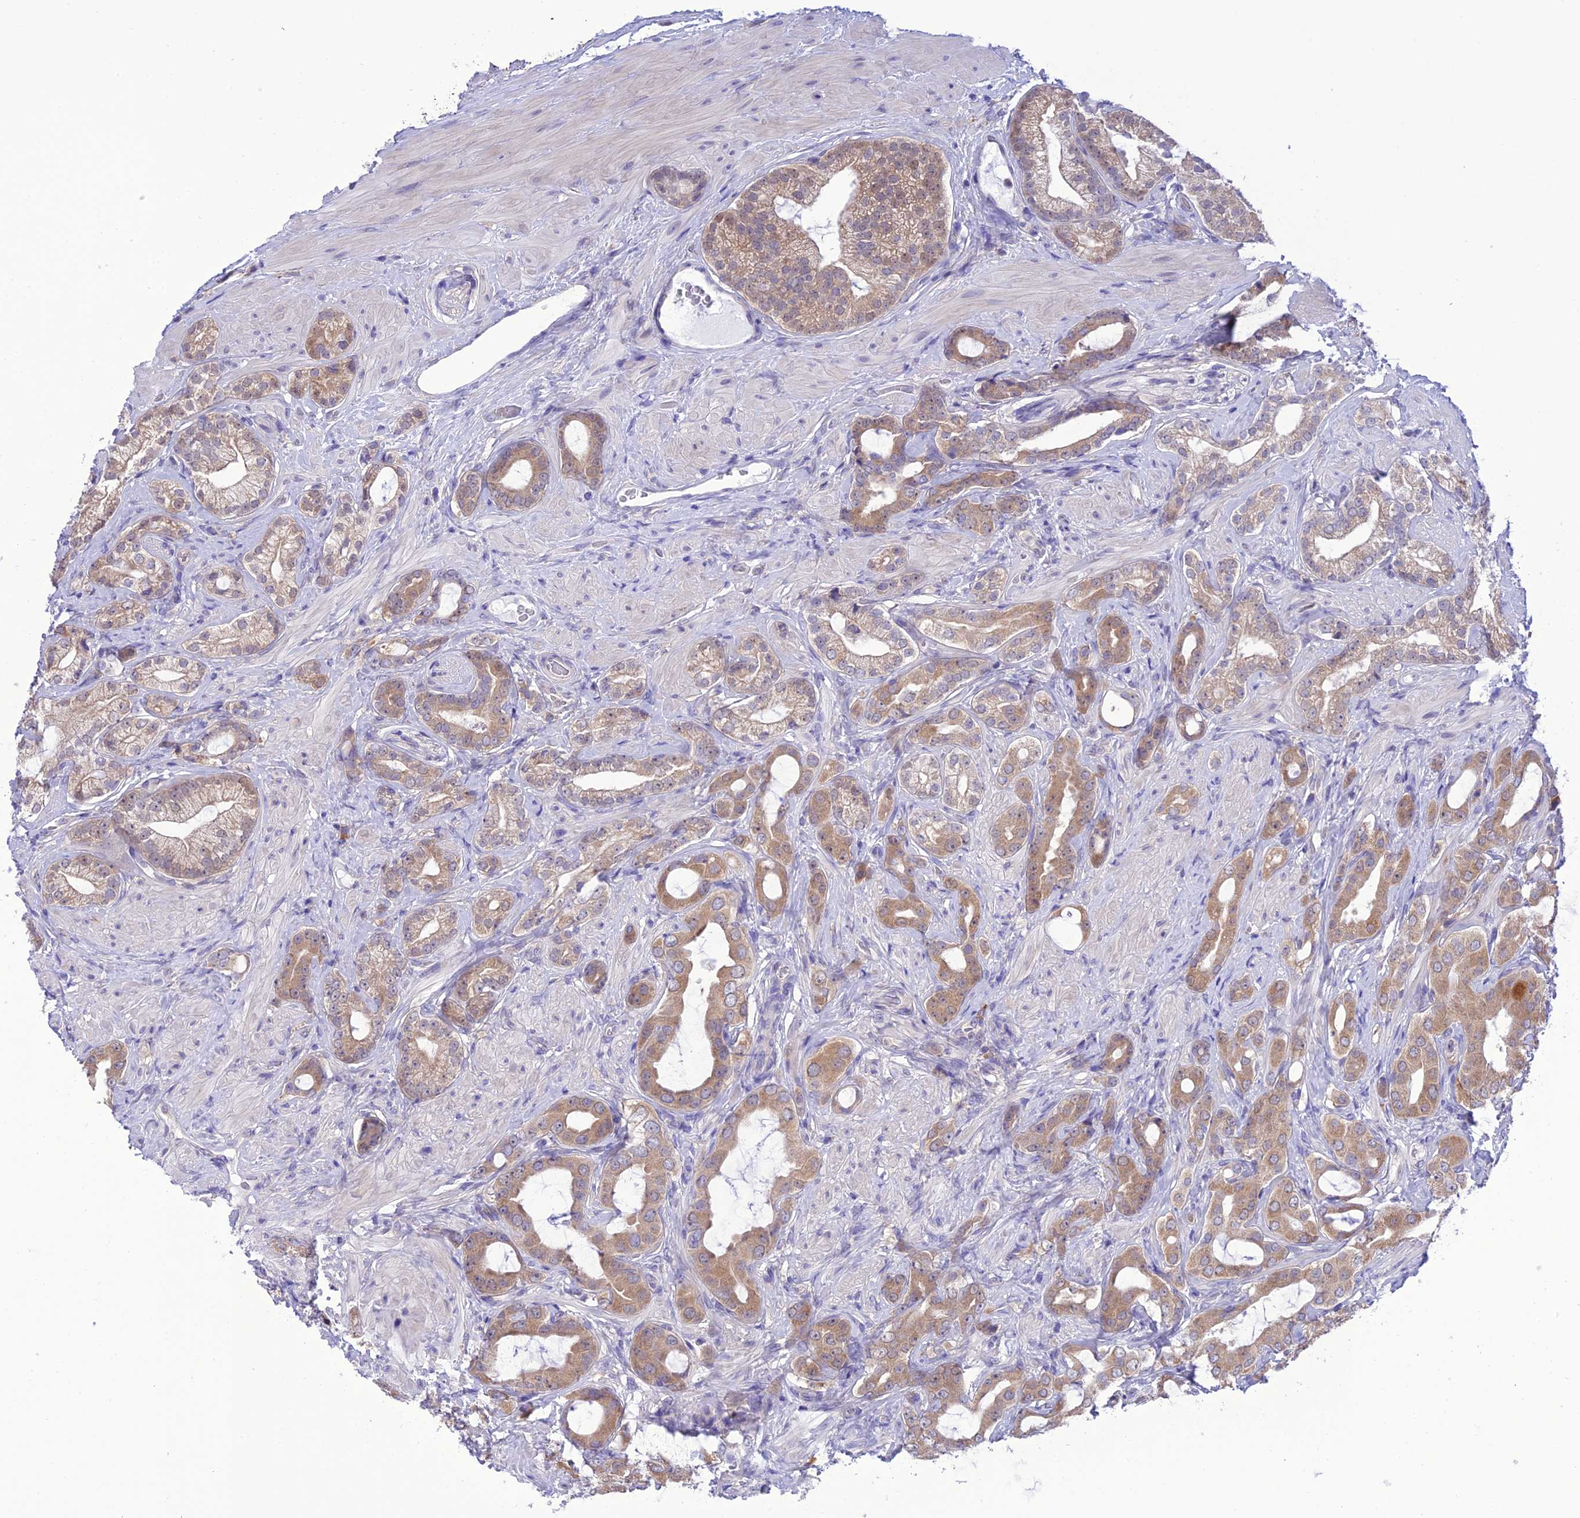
{"staining": {"intensity": "weak", "quantity": ">75%", "location": "cytoplasmic/membranous"}, "tissue": "prostate cancer", "cell_type": "Tumor cells", "image_type": "cancer", "snomed": [{"axis": "morphology", "description": "Adenocarcinoma, Low grade"}, {"axis": "topography", "description": "Prostate"}], "caption": "Prostate cancer (low-grade adenocarcinoma) tissue demonstrates weak cytoplasmic/membranous expression in approximately >75% of tumor cells, visualized by immunohistochemistry. Nuclei are stained in blue.", "gene": "RNF126", "patient": {"sex": "male", "age": 57}}